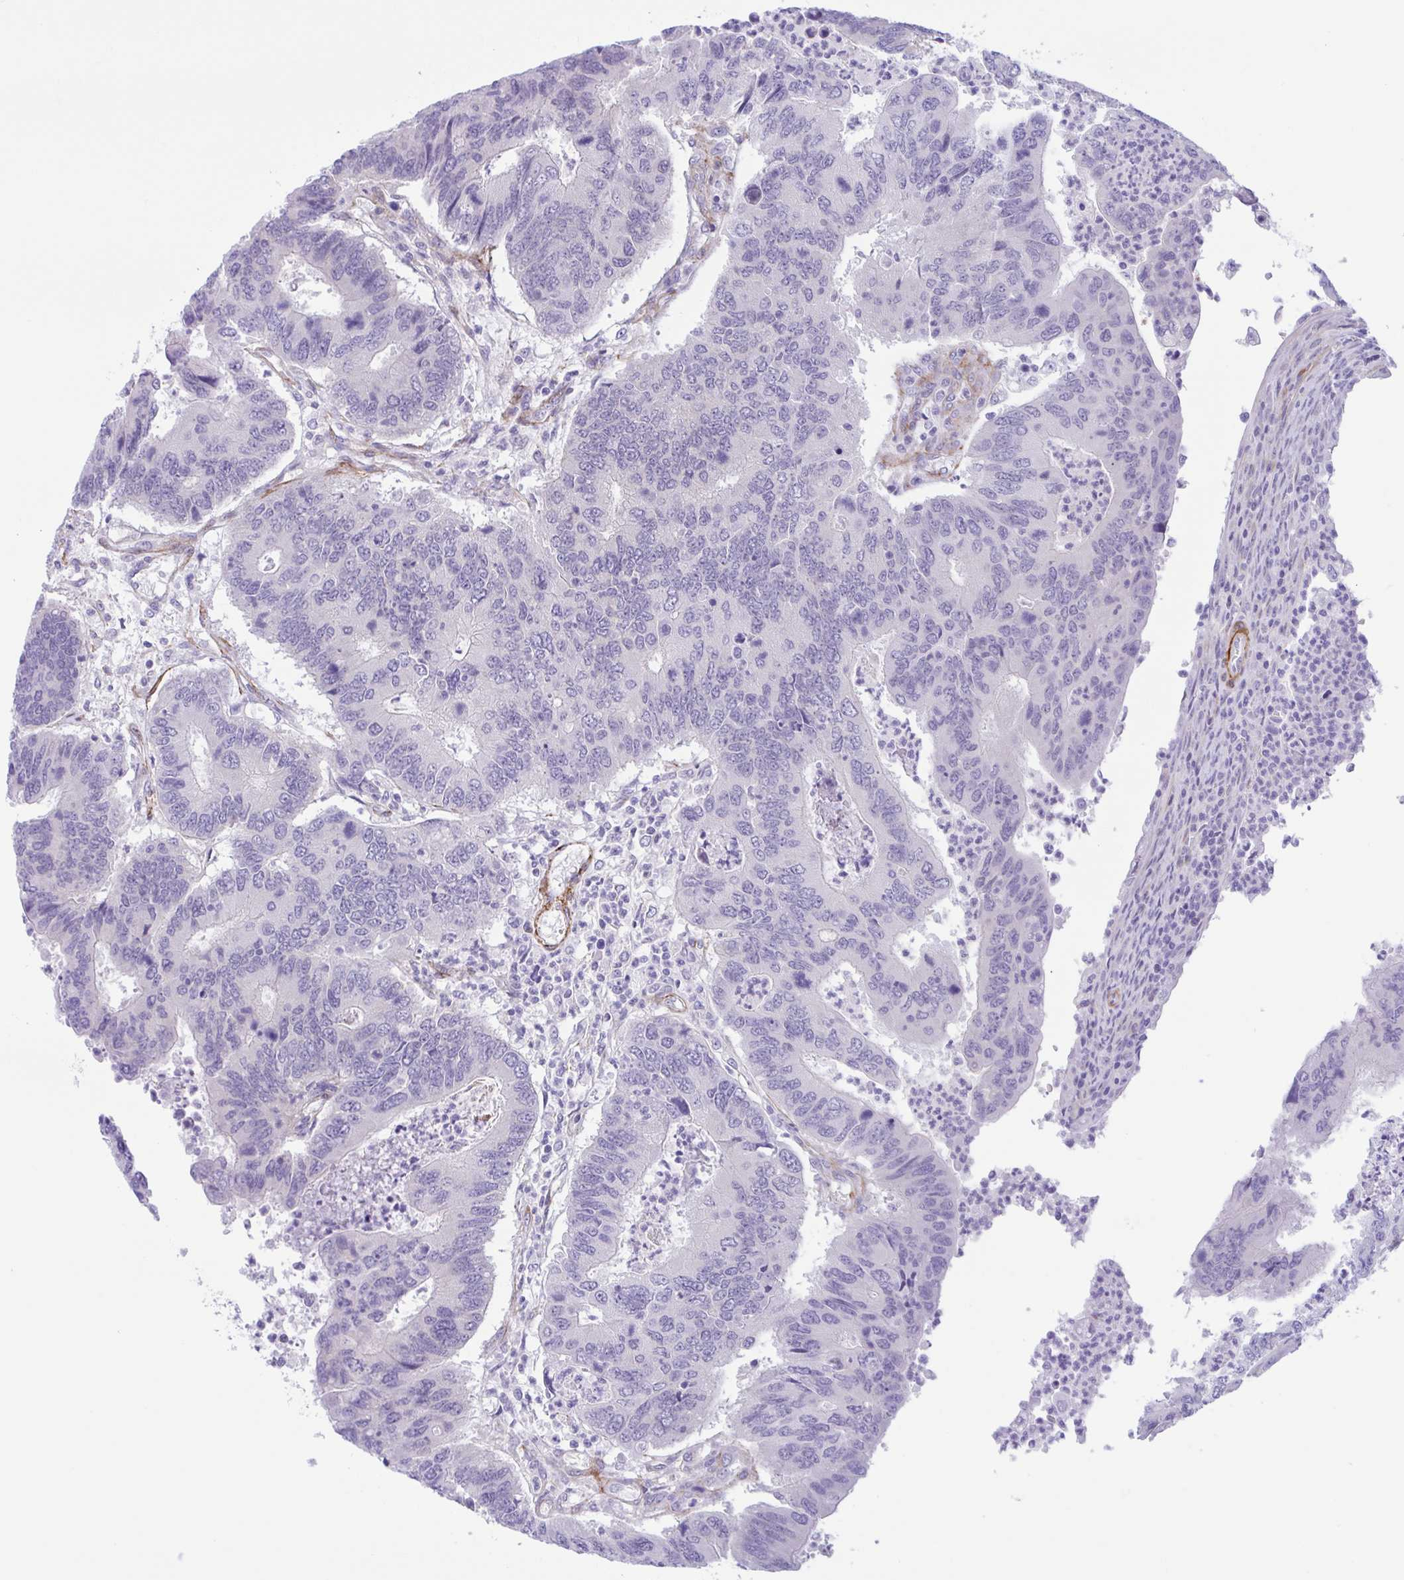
{"staining": {"intensity": "negative", "quantity": "none", "location": "none"}, "tissue": "colorectal cancer", "cell_type": "Tumor cells", "image_type": "cancer", "snomed": [{"axis": "morphology", "description": "Adenocarcinoma, NOS"}, {"axis": "topography", "description": "Colon"}], "caption": "Tumor cells are negative for brown protein staining in colorectal cancer (adenocarcinoma). Brightfield microscopy of immunohistochemistry stained with DAB (brown) and hematoxylin (blue), captured at high magnification.", "gene": "AHCYL2", "patient": {"sex": "female", "age": 67}}